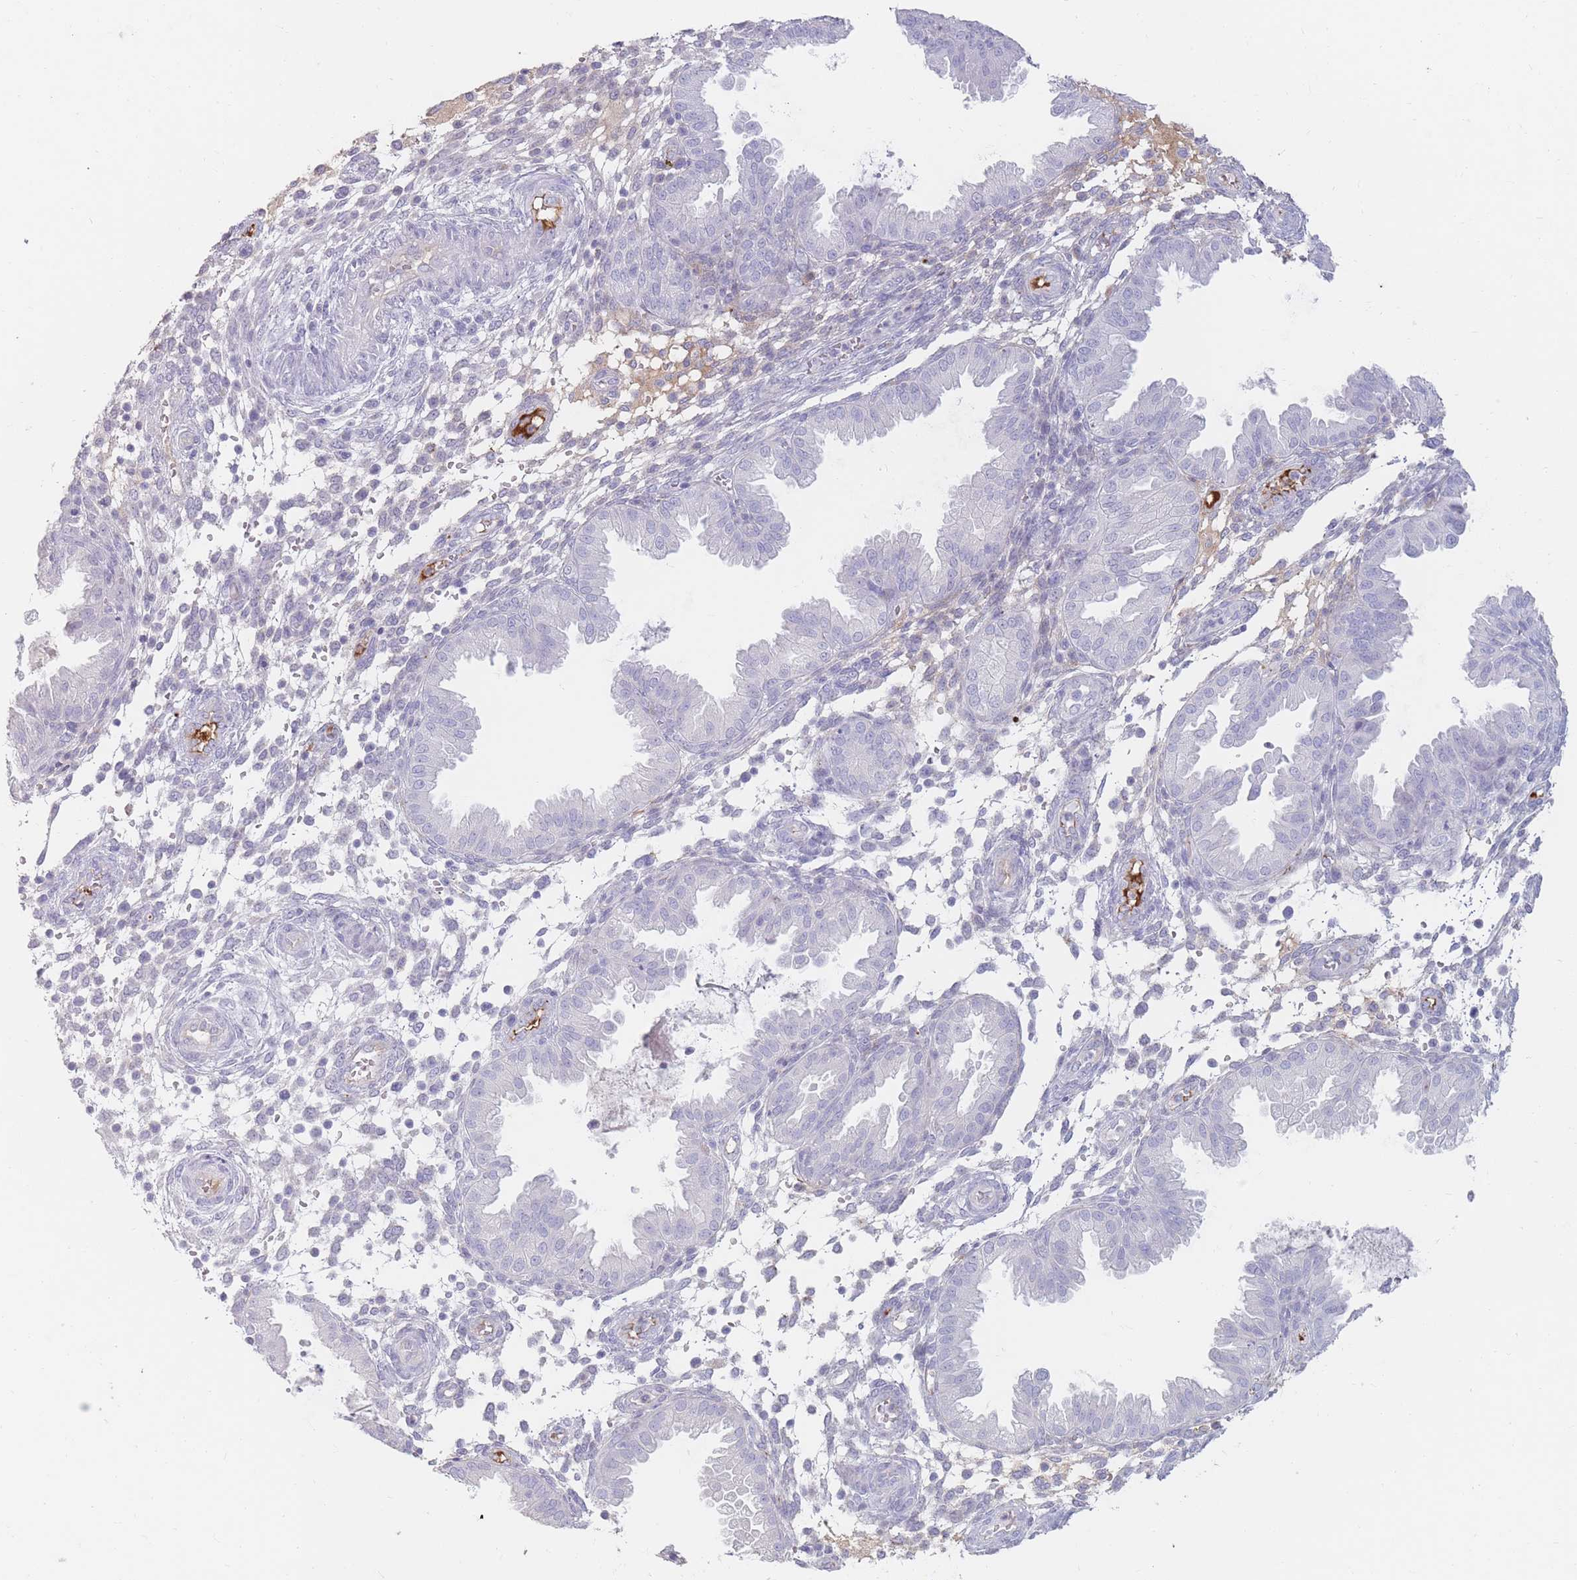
{"staining": {"intensity": "negative", "quantity": "none", "location": "none"}, "tissue": "endometrium", "cell_type": "Cells in endometrial stroma", "image_type": "normal", "snomed": [{"axis": "morphology", "description": "Normal tissue, NOS"}, {"axis": "topography", "description": "Endometrium"}], "caption": "The micrograph demonstrates no significant staining in cells in endometrial stroma of endometrium. (Immunohistochemistry (ihc), brightfield microscopy, high magnification).", "gene": "PRG4", "patient": {"sex": "female", "age": 33}}